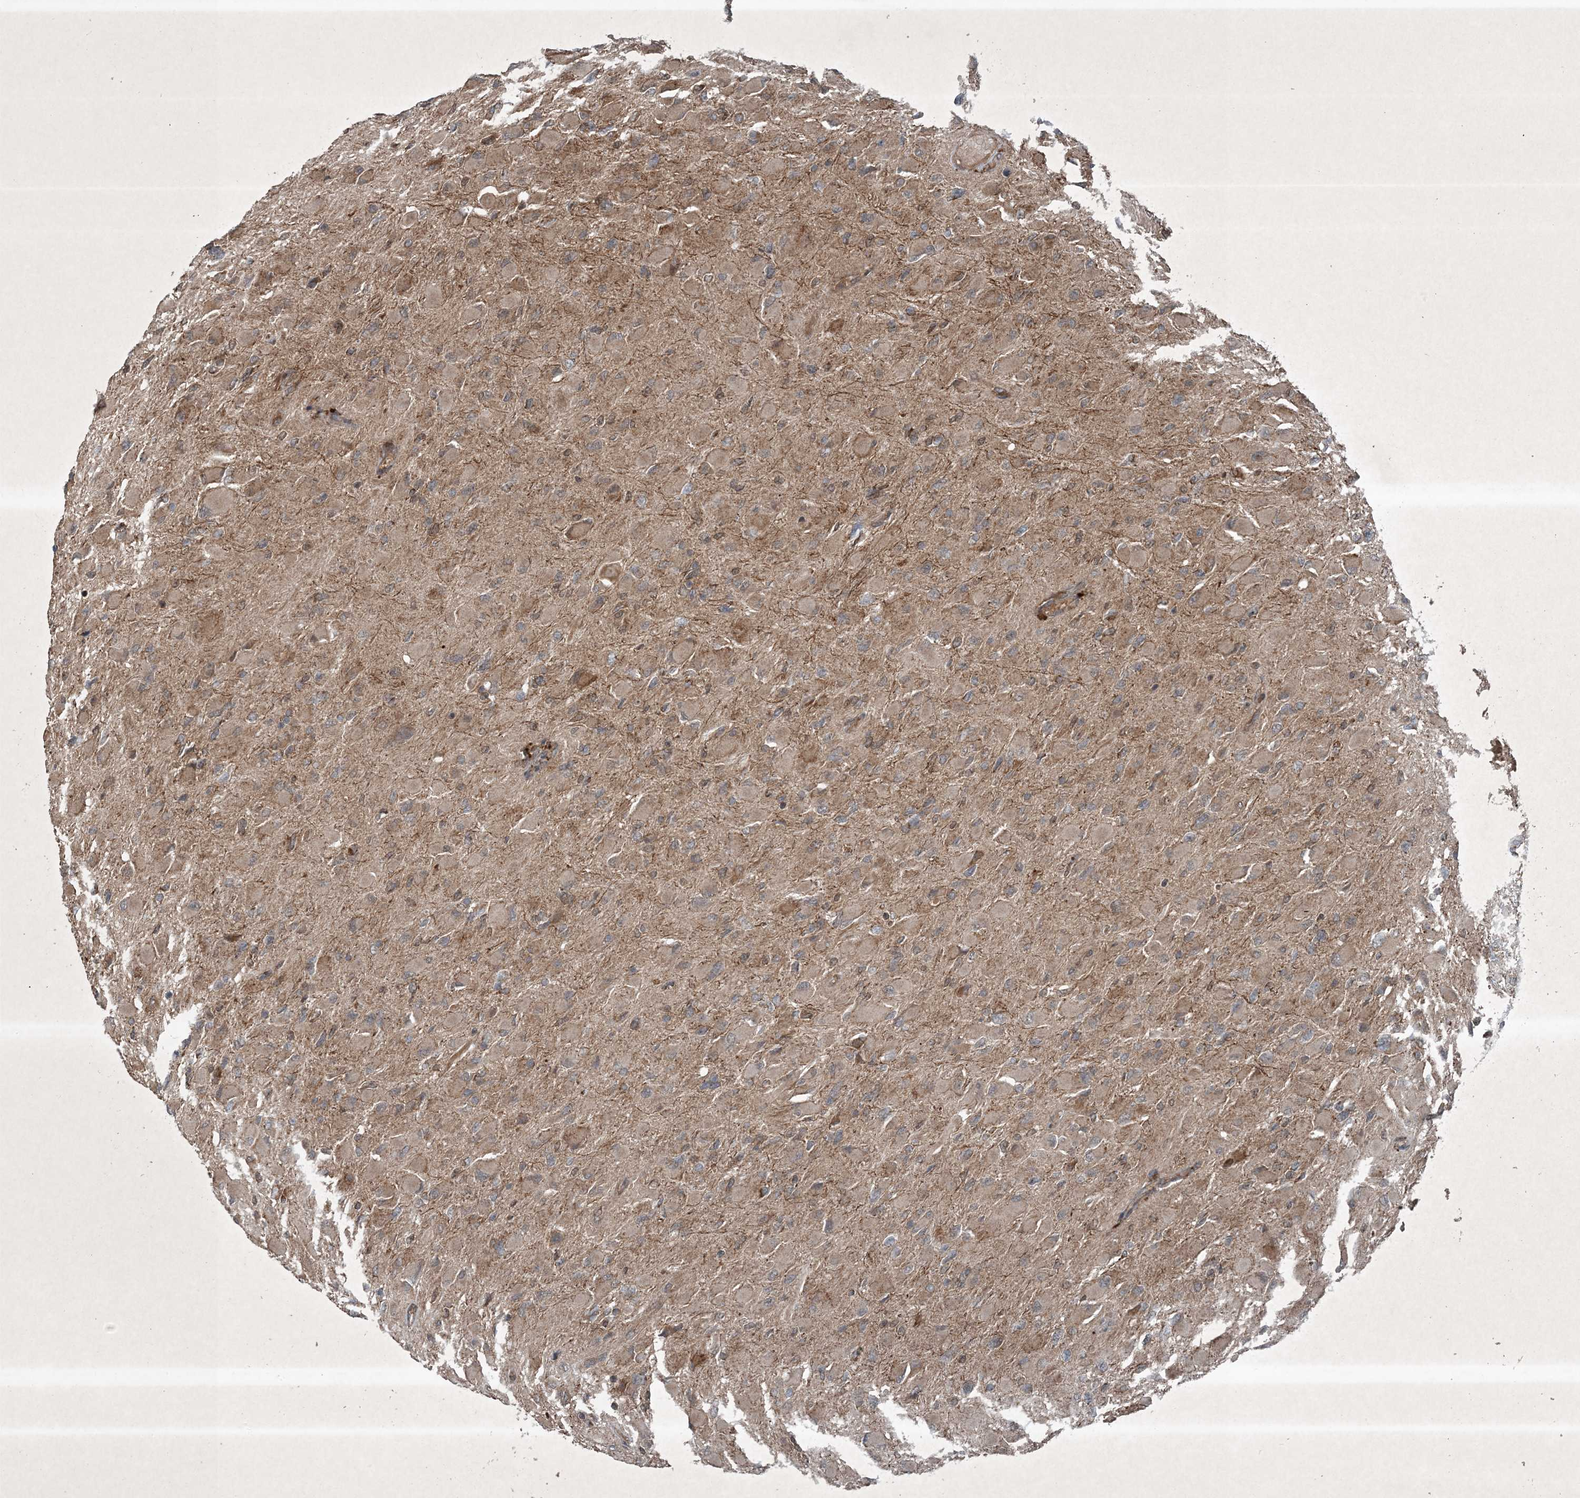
{"staining": {"intensity": "moderate", "quantity": ">75%", "location": "cytoplasmic/membranous"}, "tissue": "glioma", "cell_type": "Tumor cells", "image_type": "cancer", "snomed": [{"axis": "morphology", "description": "Glioma, malignant, High grade"}, {"axis": "topography", "description": "Cerebral cortex"}], "caption": "Moderate cytoplasmic/membranous expression is present in approximately >75% of tumor cells in glioma. The staining is performed using DAB (3,3'-diaminobenzidine) brown chromogen to label protein expression. The nuclei are counter-stained blue using hematoxylin.", "gene": "GNG5", "patient": {"sex": "female", "age": 36}}